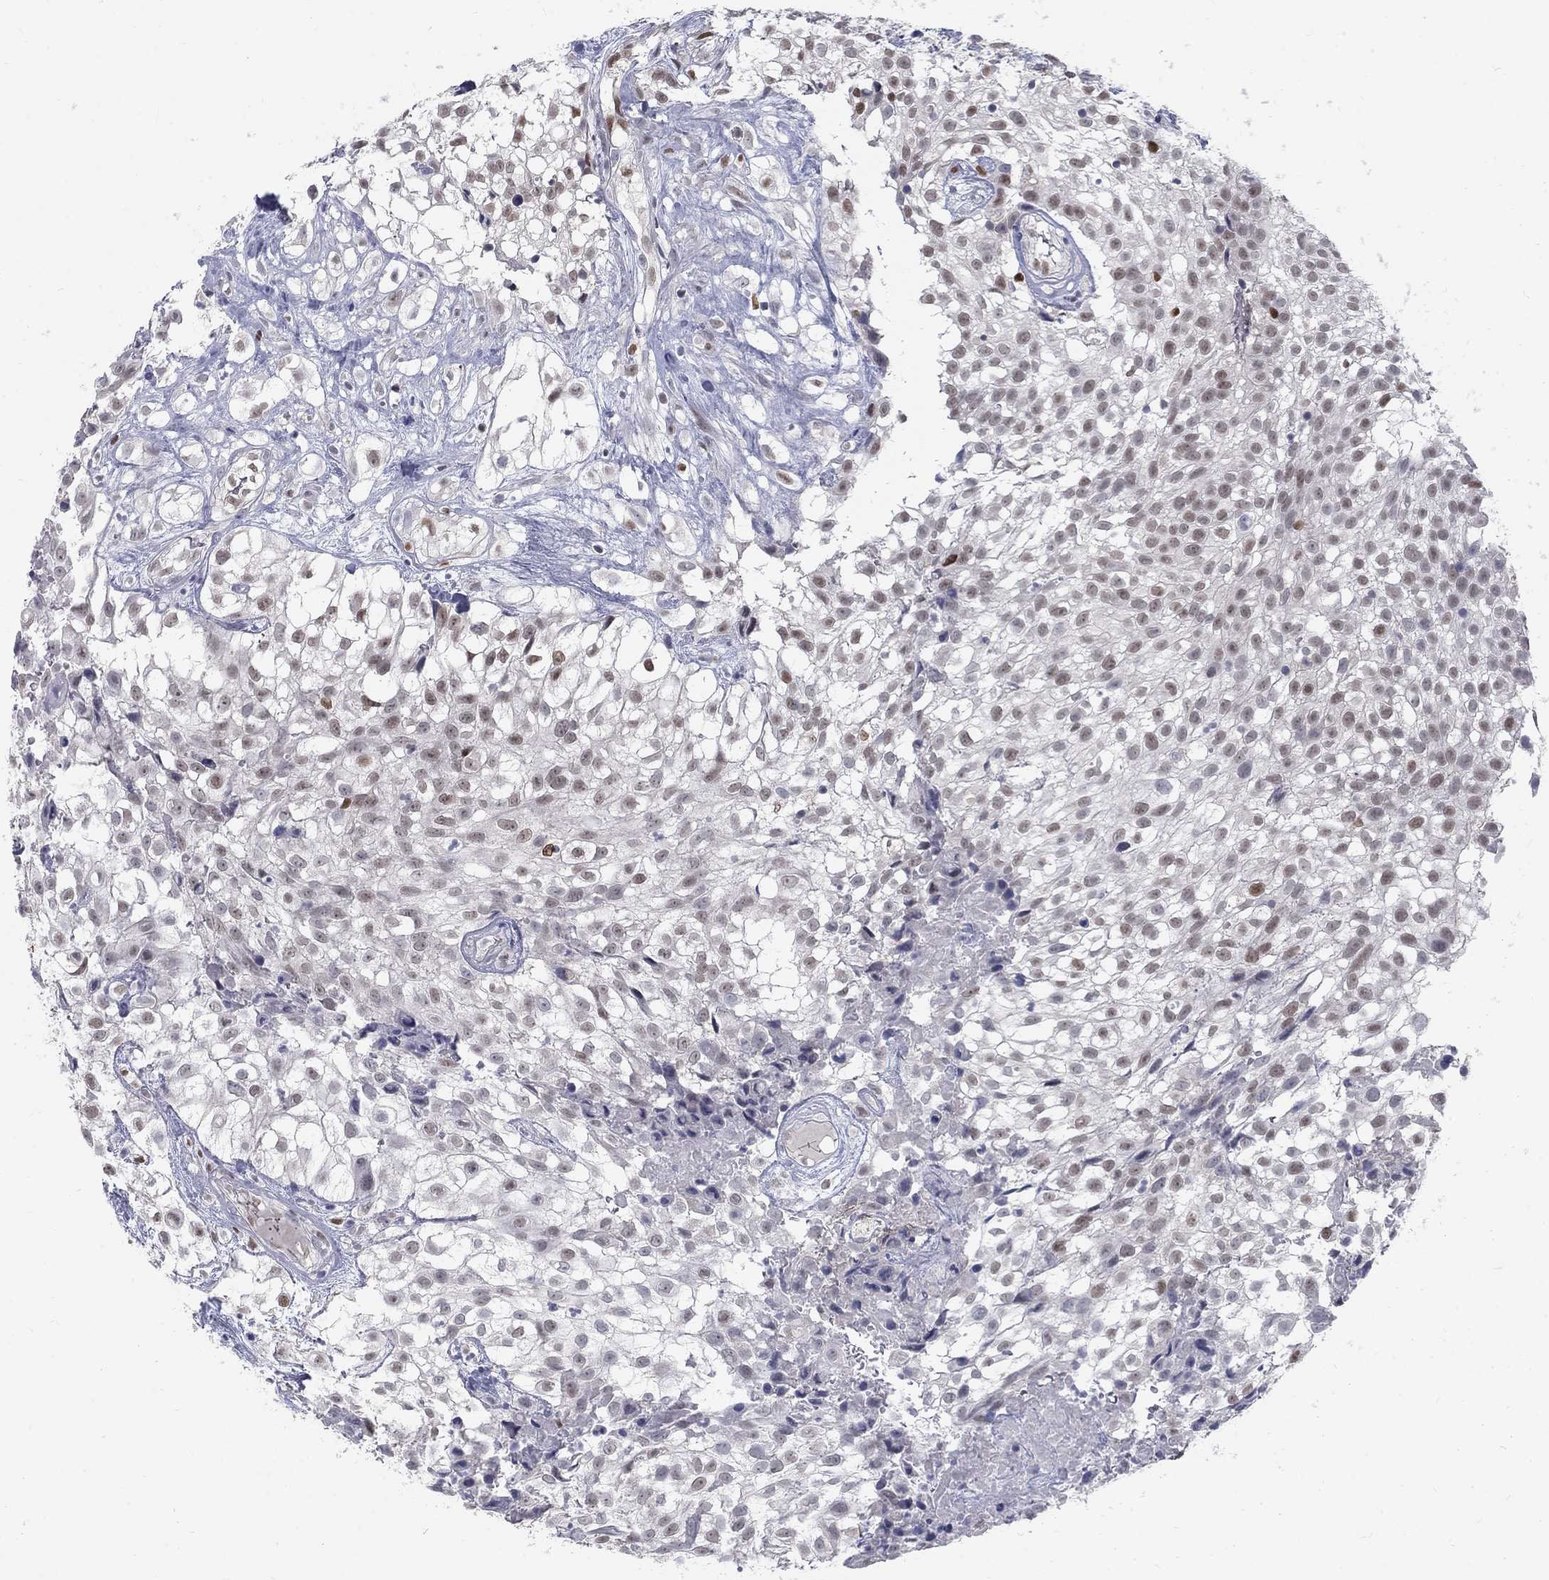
{"staining": {"intensity": "moderate", "quantity": "<25%", "location": "nuclear"}, "tissue": "urothelial cancer", "cell_type": "Tumor cells", "image_type": "cancer", "snomed": [{"axis": "morphology", "description": "Urothelial carcinoma, High grade"}, {"axis": "topography", "description": "Urinary bladder"}], "caption": "Urothelial carcinoma (high-grade) stained for a protein (brown) reveals moderate nuclear positive expression in about <25% of tumor cells.", "gene": "GCFC2", "patient": {"sex": "male", "age": 56}}